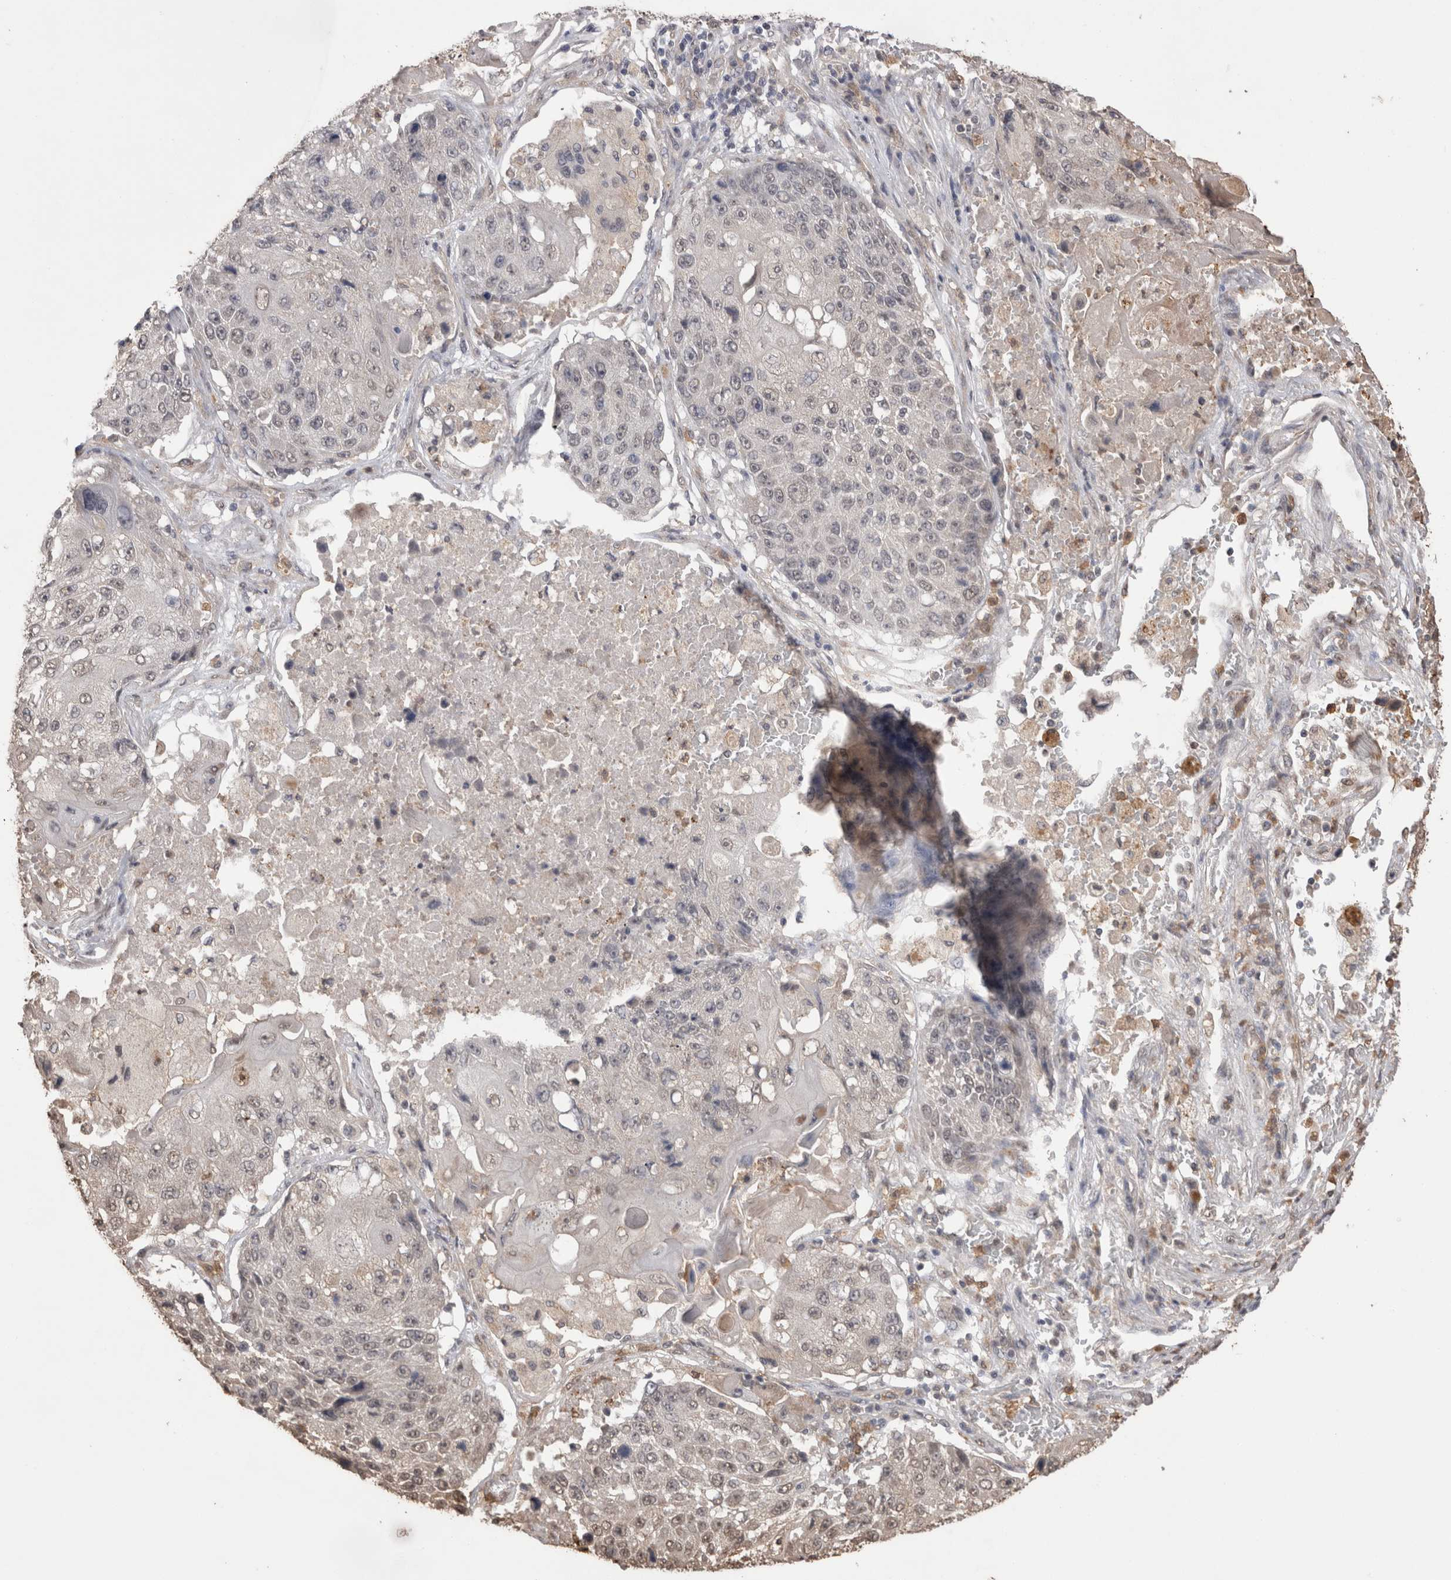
{"staining": {"intensity": "negative", "quantity": "none", "location": "none"}, "tissue": "lung cancer", "cell_type": "Tumor cells", "image_type": "cancer", "snomed": [{"axis": "morphology", "description": "Squamous cell carcinoma, NOS"}, {"axis": "topography", "description": "Lung"}], "caption": "Immunohistochemistry histopathology image of human squamous cell carcinoma (lung) stained for a protein (brown), which demonstrates no positivity in tumor cells.", "gene": "GRK5", "patient": {"sex": "male", "age": 61}}